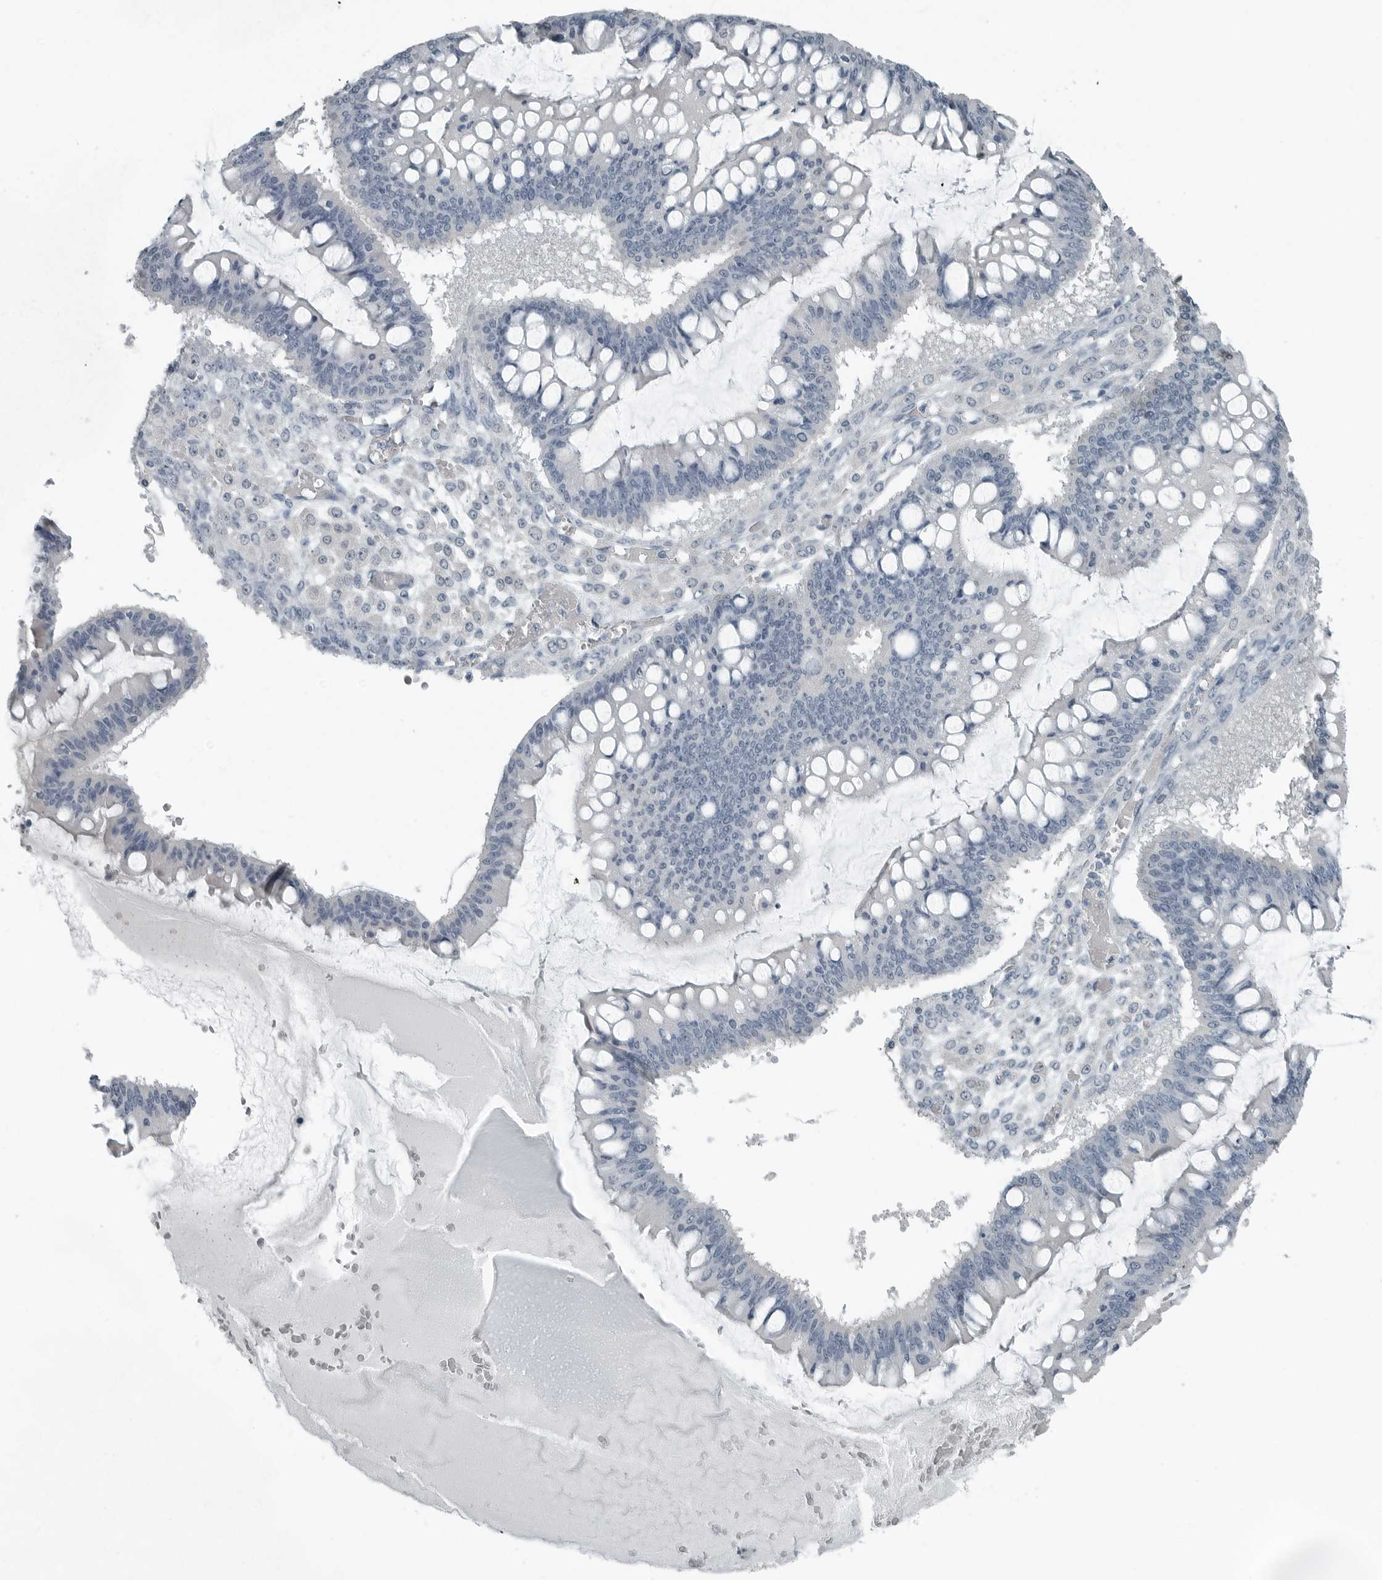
{"staining": {"intensity": "negative", "quantity": "none", "location": "none"}, "tissue": "ovarian cancer", "cell_type": "Tumor cells", "image_type": "cancer", "snomed": [{"axis": "morphology", "description": "Cystadenocarcinoma, mucinous, NOS"}, {"axis": "topography", "description": "Ovary"}], "caption": "This is an immunohistochemistry micrograph of human mucinous cystadenocarcinoma (ovarian). There is no positivity in tumor cells.", "gene": "KYAT1", "patient": {"sex": "female", "age": 73}}